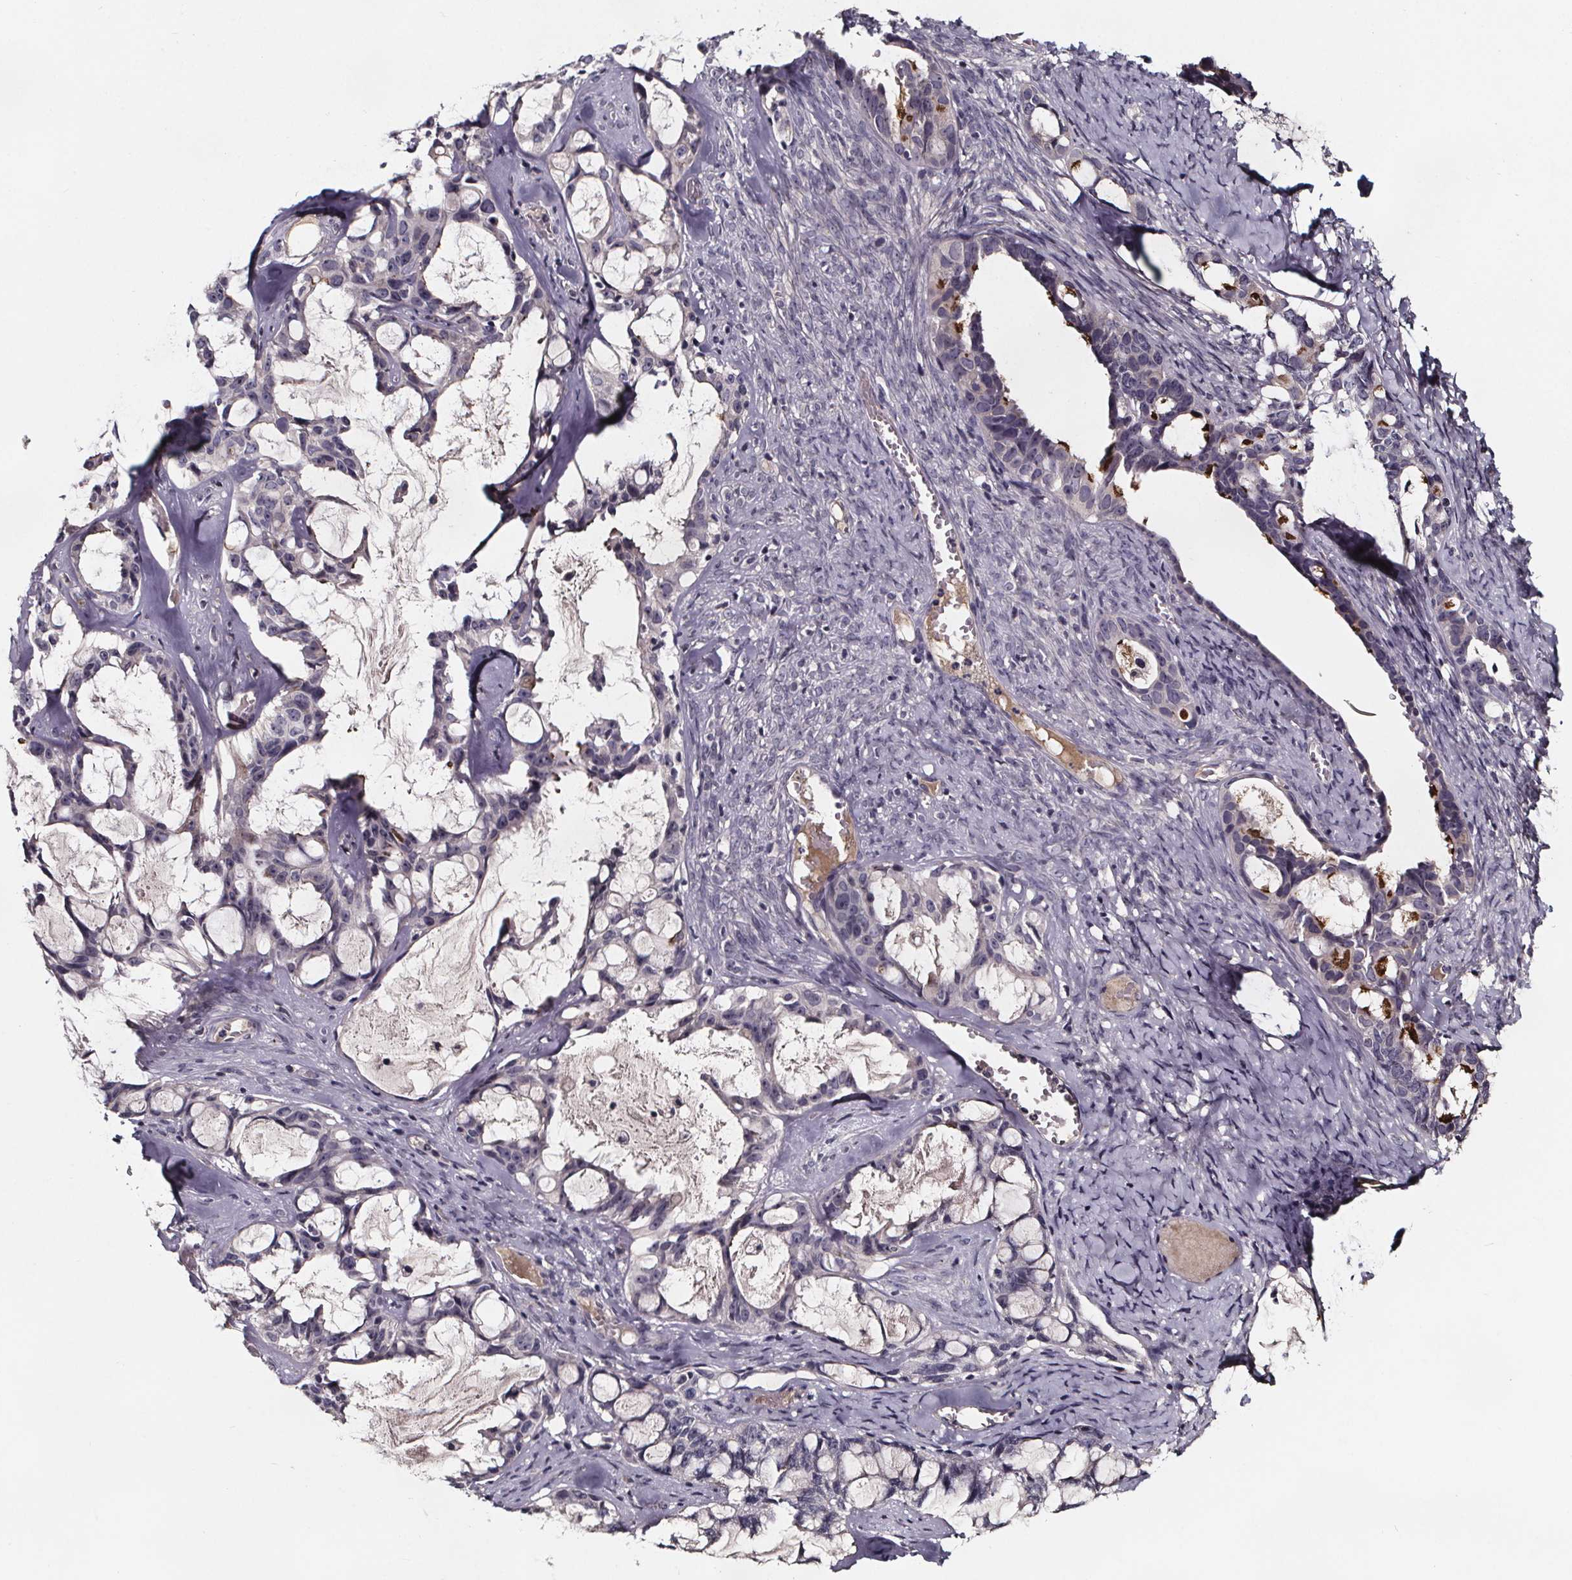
{"staining": {"intensity": "moderate", "quantity": "<25%", "location": "cytoplasmic/membranous"}, "tissue": "ovarian cancer", "cell_type": "Tumor cells", "image_type": "cancer", "snomed": [{"axis": "morphology", "description": "Cystadenocarcinoma, serous, NOS"}, {"axis": "topography", "description": "Ovary"}], "caption": "Human ovarian cancer stained with a protein marker demonstrates moderate staining in tumor cells.", "gene": "NPHP4", "patient": {"sex": "female", "age": 69}}